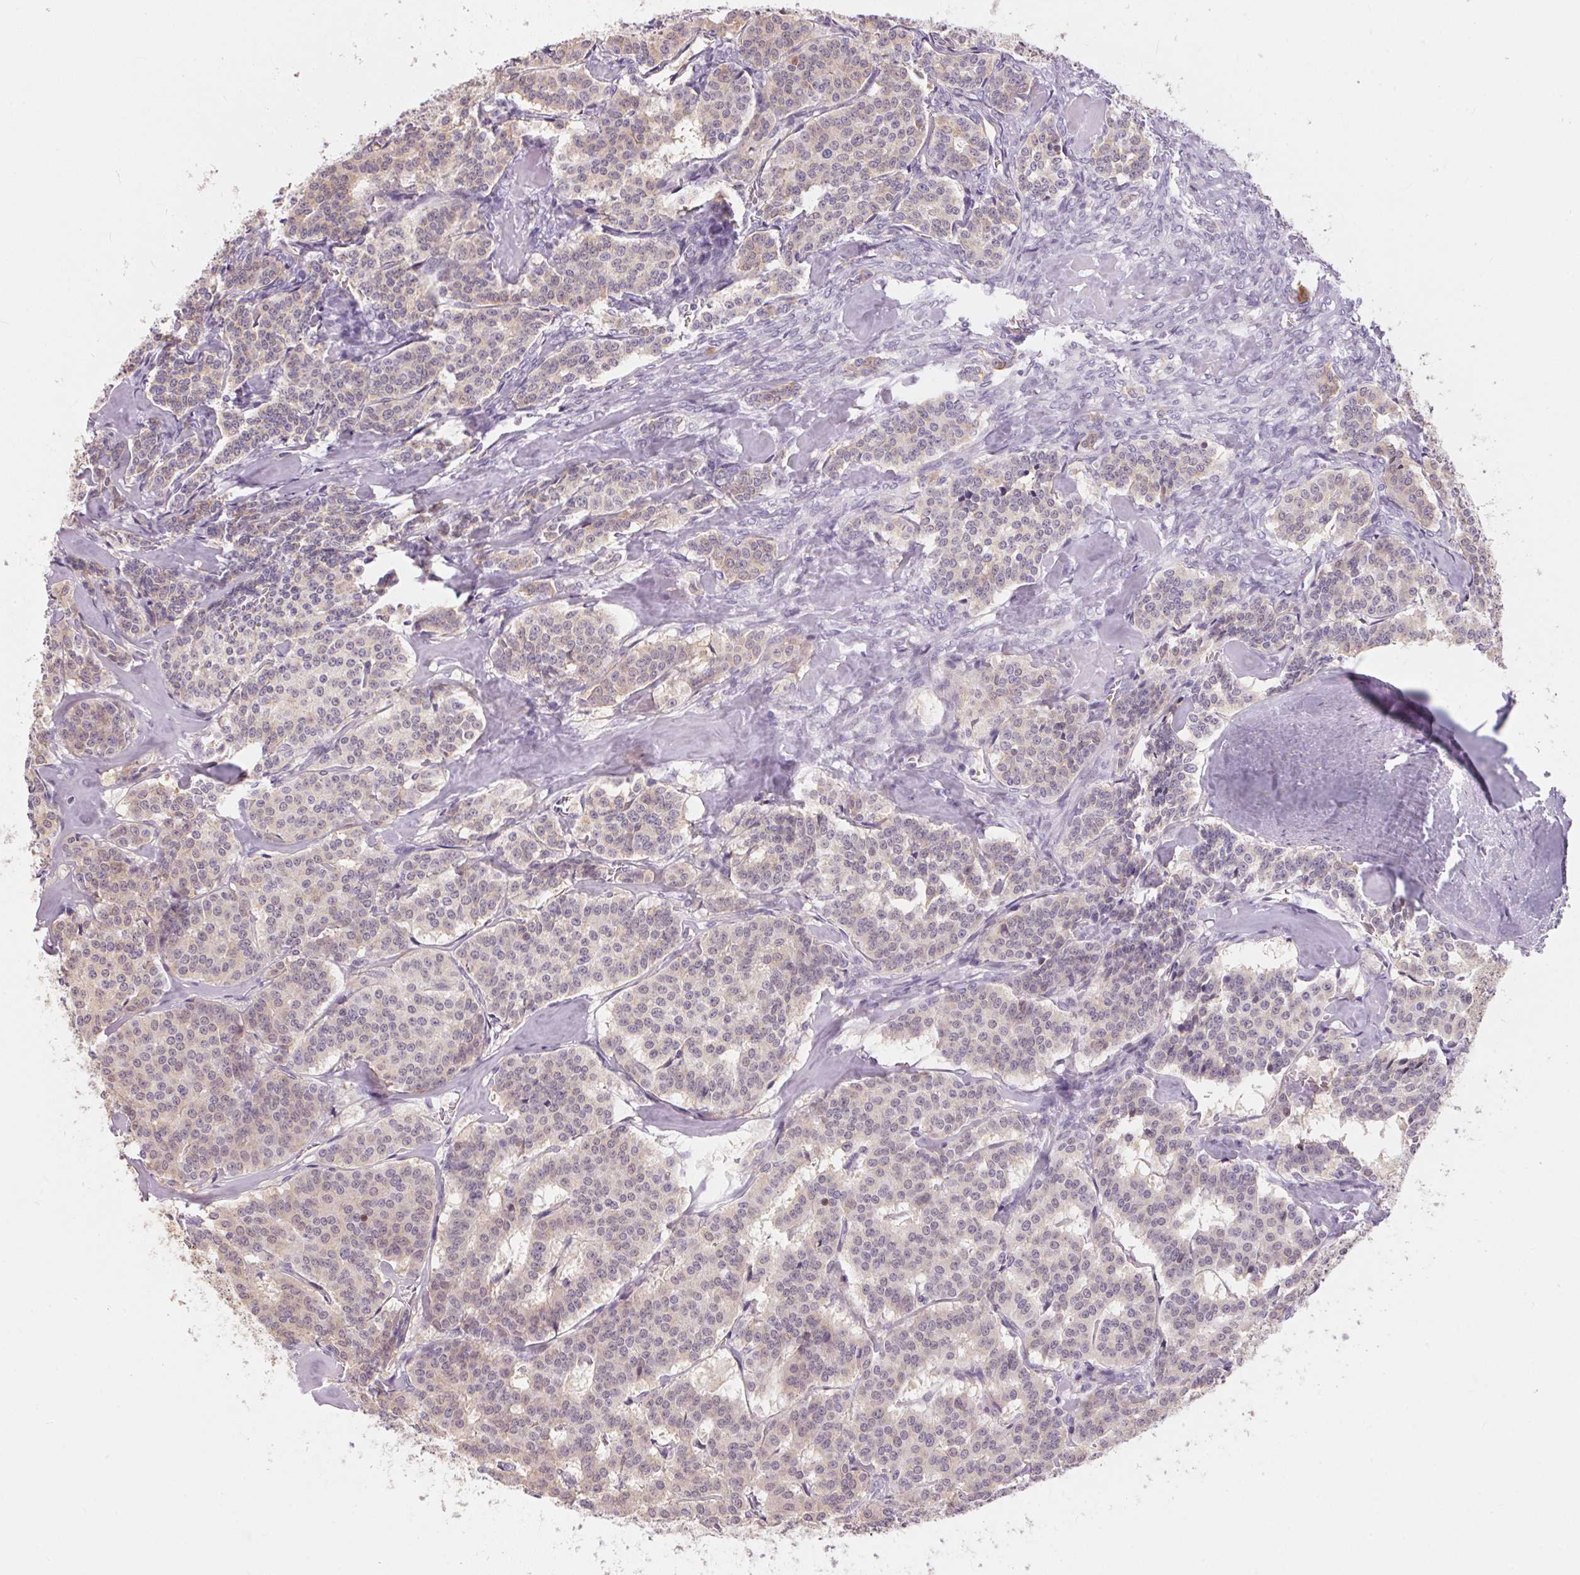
{"staining": {"intensity": "weak", "quantity": "25%-75%", "location": "cytoplasmic/membranous"}, "tissue": "carcinoid", "cell_type": "Tumor cells", "image_type": "cancer", "snomed": [{"axis": "morphology", "description": "Carcinoid, malignant, NOS"}, {"axis": "topography", "description": "Lung"}], "caption": "Weak cytoplasmic/membranous staining is present in about 25%-75% of tumor cells in carcinoid (malignant). (brown staining indicates protein expression, while blue staining denotes nuclei).", "gene": "CADPS", "patient": {"sex": "female", "age": 46}}